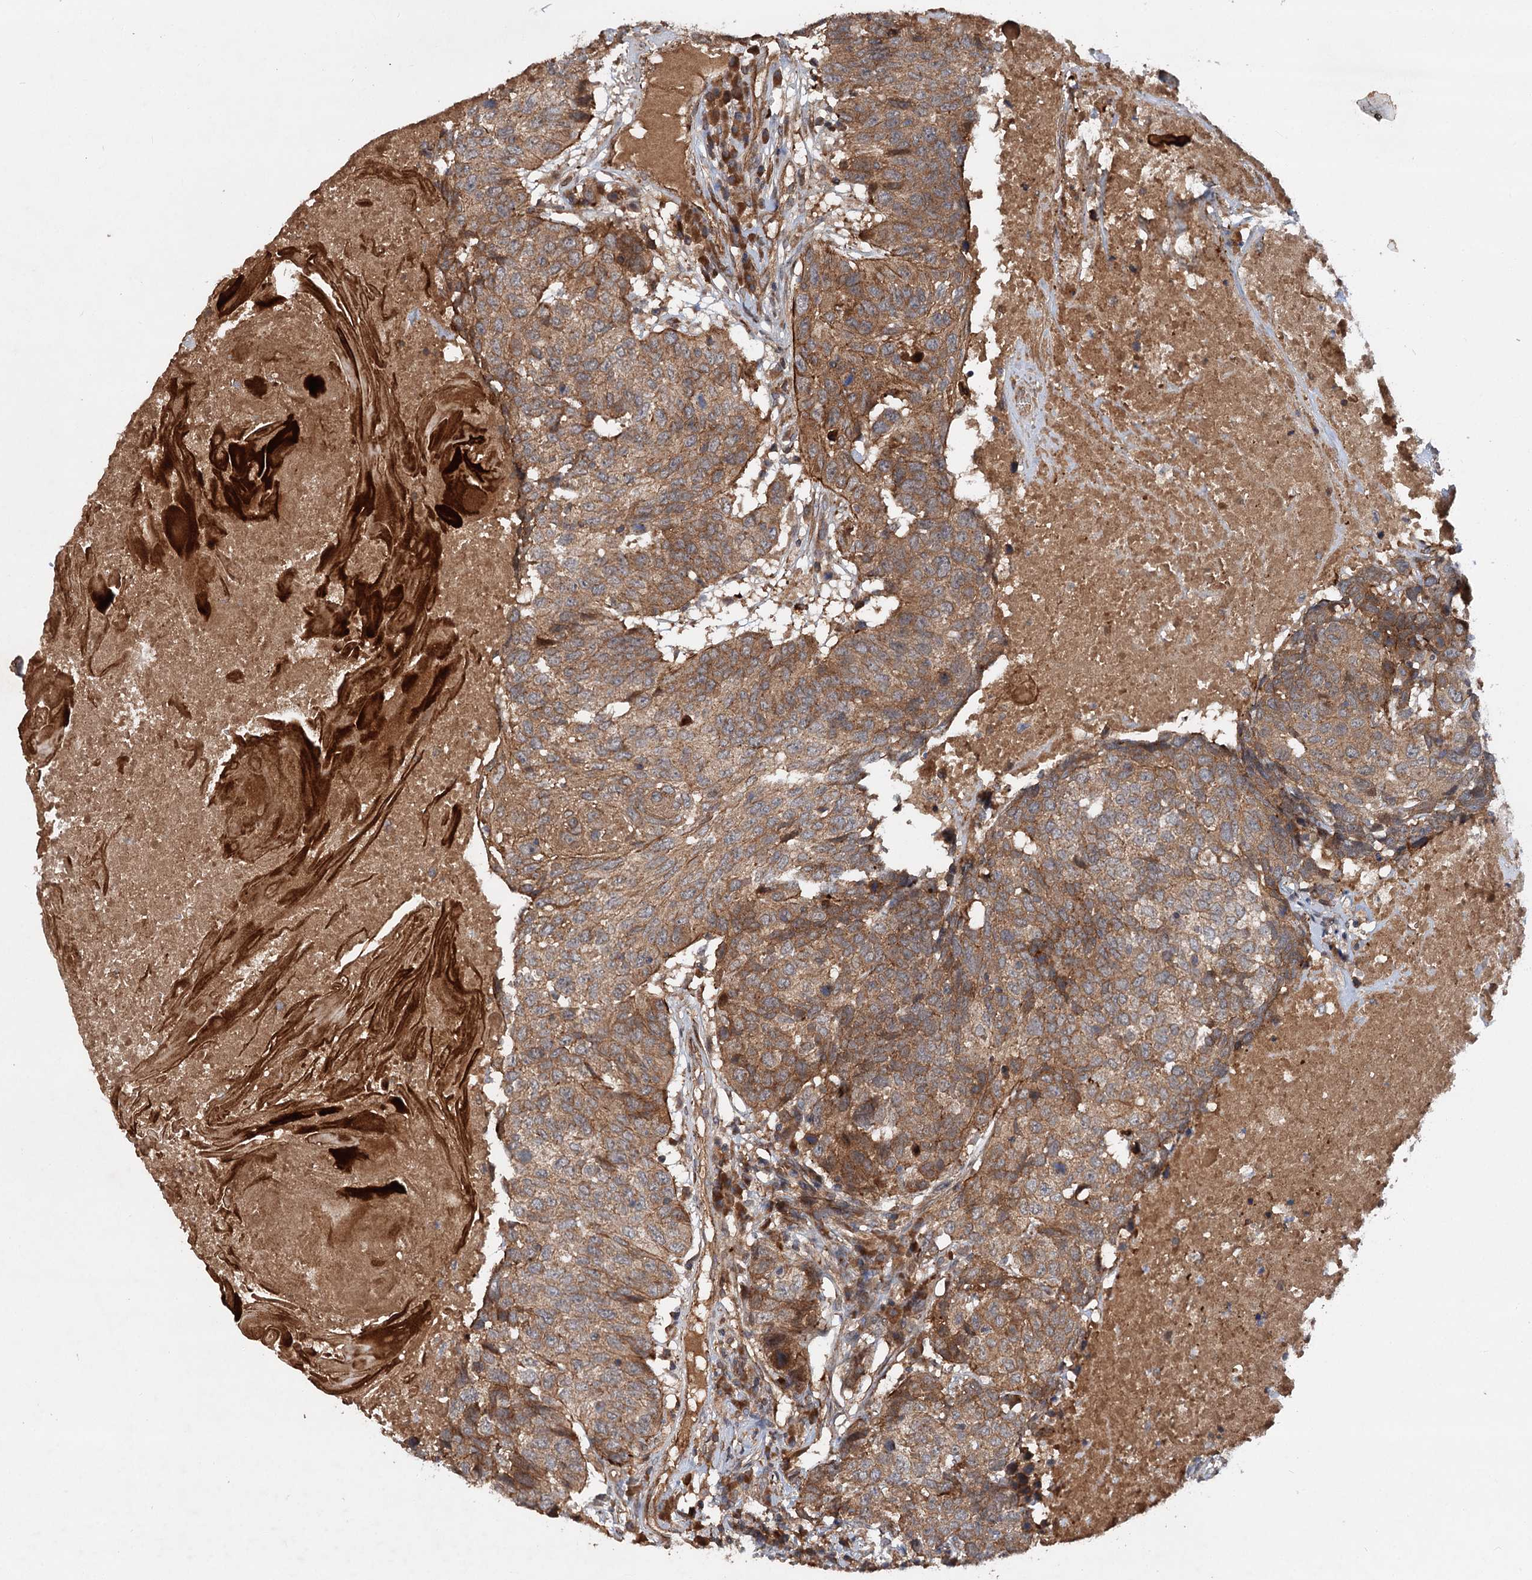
{"staining": {"intensity": "moderate", "quantity": "25%-75%", "location": "cytoplasmic/membranous"}, "tissue": "head and neck cancer", "cell_type": "Tumor cells", "image_type": "cancer", "snomed": [{"axis": "morphology", "description": "Squamous cell carcinoma, NOS"}, {"axis": "topography", "description": "Head-Neck"}], "caption": "Human squamous cell carcinoma (head and neck) stained with a protein marker reveals moderate staining in tumor cells.", "gene": "ADGRG4", "patient": {"sex": "male", "age": 66}}